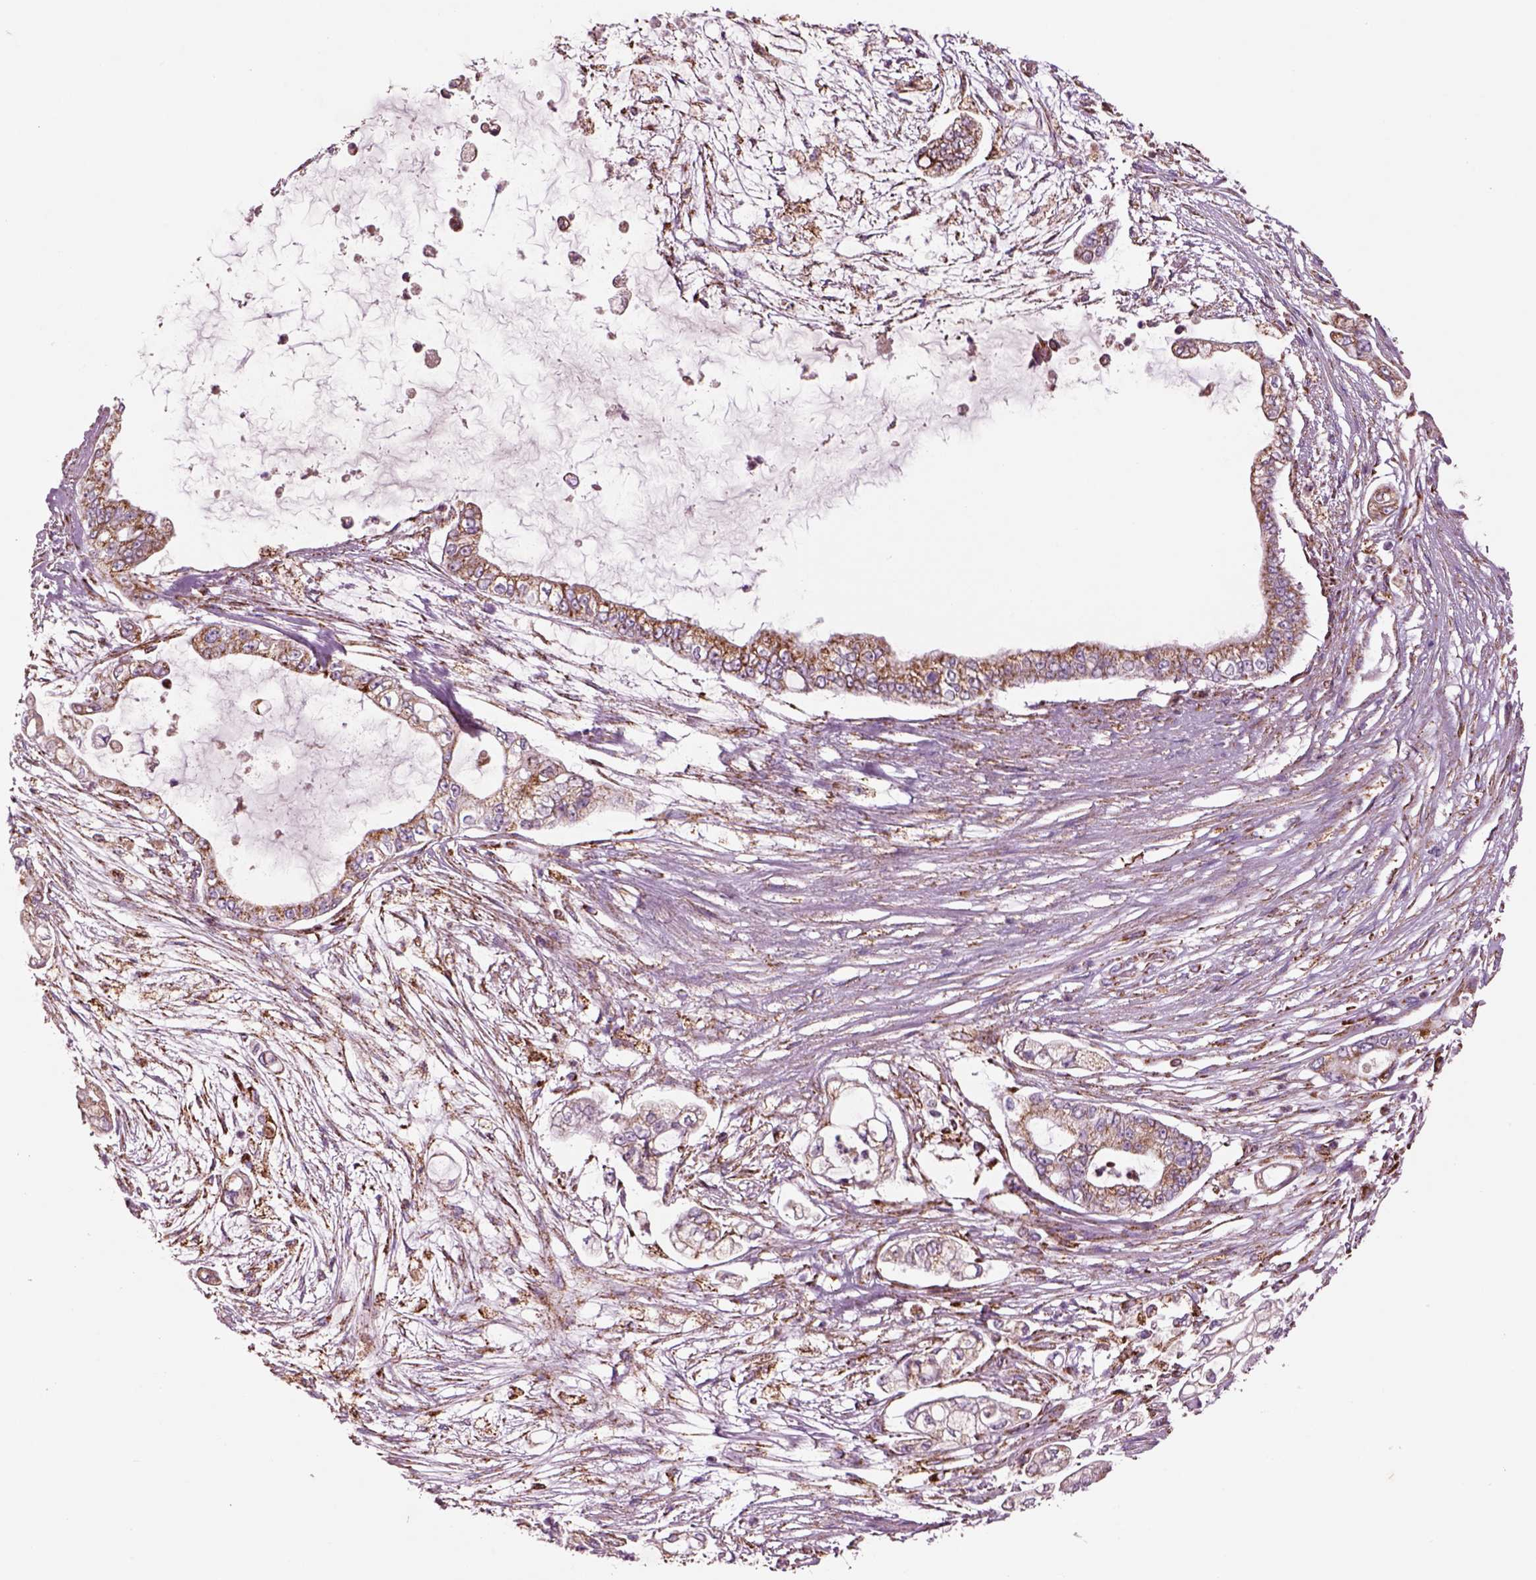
{"staining": {"intensity": "moderate", "quantity": ">75%", "location": "cytoplasmic/membranous"}, "tissue": "pancreatic cancer", "cell_type": "Tumor cells", "image_type": "cancer", "snomed": [{"axis": "morphology", "description": "Adenocarcinoma, NOS"}, {"axis": "topography", "description": "Pancreas"}], "caption": "Moderate cytoplasmic/membranous staining for a protein is appreciated in approximately >75% of tumor cells of pancreatic cancer using IHC.", "gene": "SLC25A24", "patient": {"sex": "female", "age": 69}}